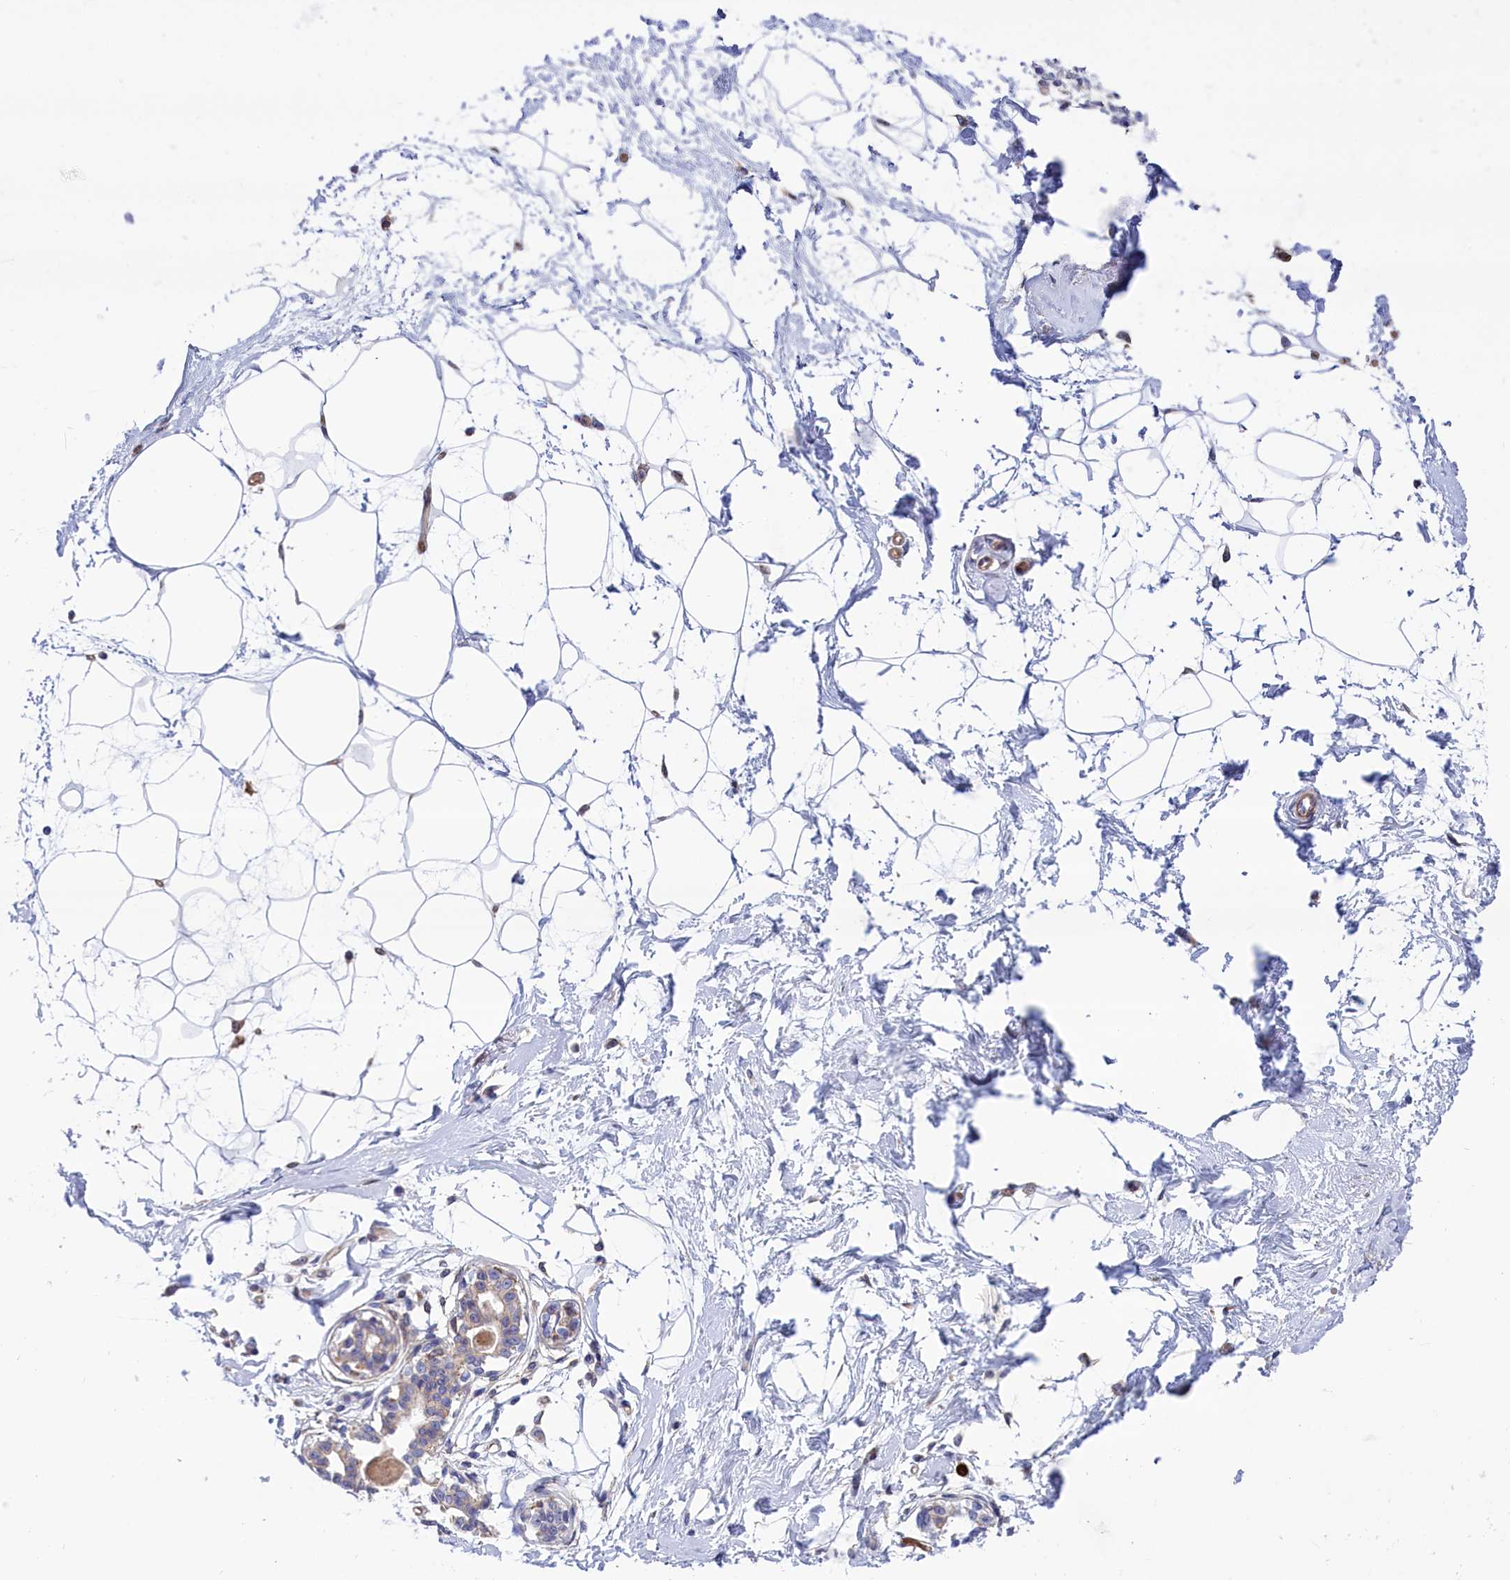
{"staining": {"intensity": "negative", "quantity": "none", "location": "none"}, "tissue": "breast", "cell_type": "Adipocytes", "image_type": "normal", "snomed": [{"axis": "morphology", "description": "Normal tissue, NOS"}, {"axis": "topography", "description": "Breast"}], "caption": "This is an immunohistochemistry micrograph of unremarkable breast. There is no expression in adipocytes.", "gene": "ABCC12", "patient": {"sex": "female", "age": 45}}